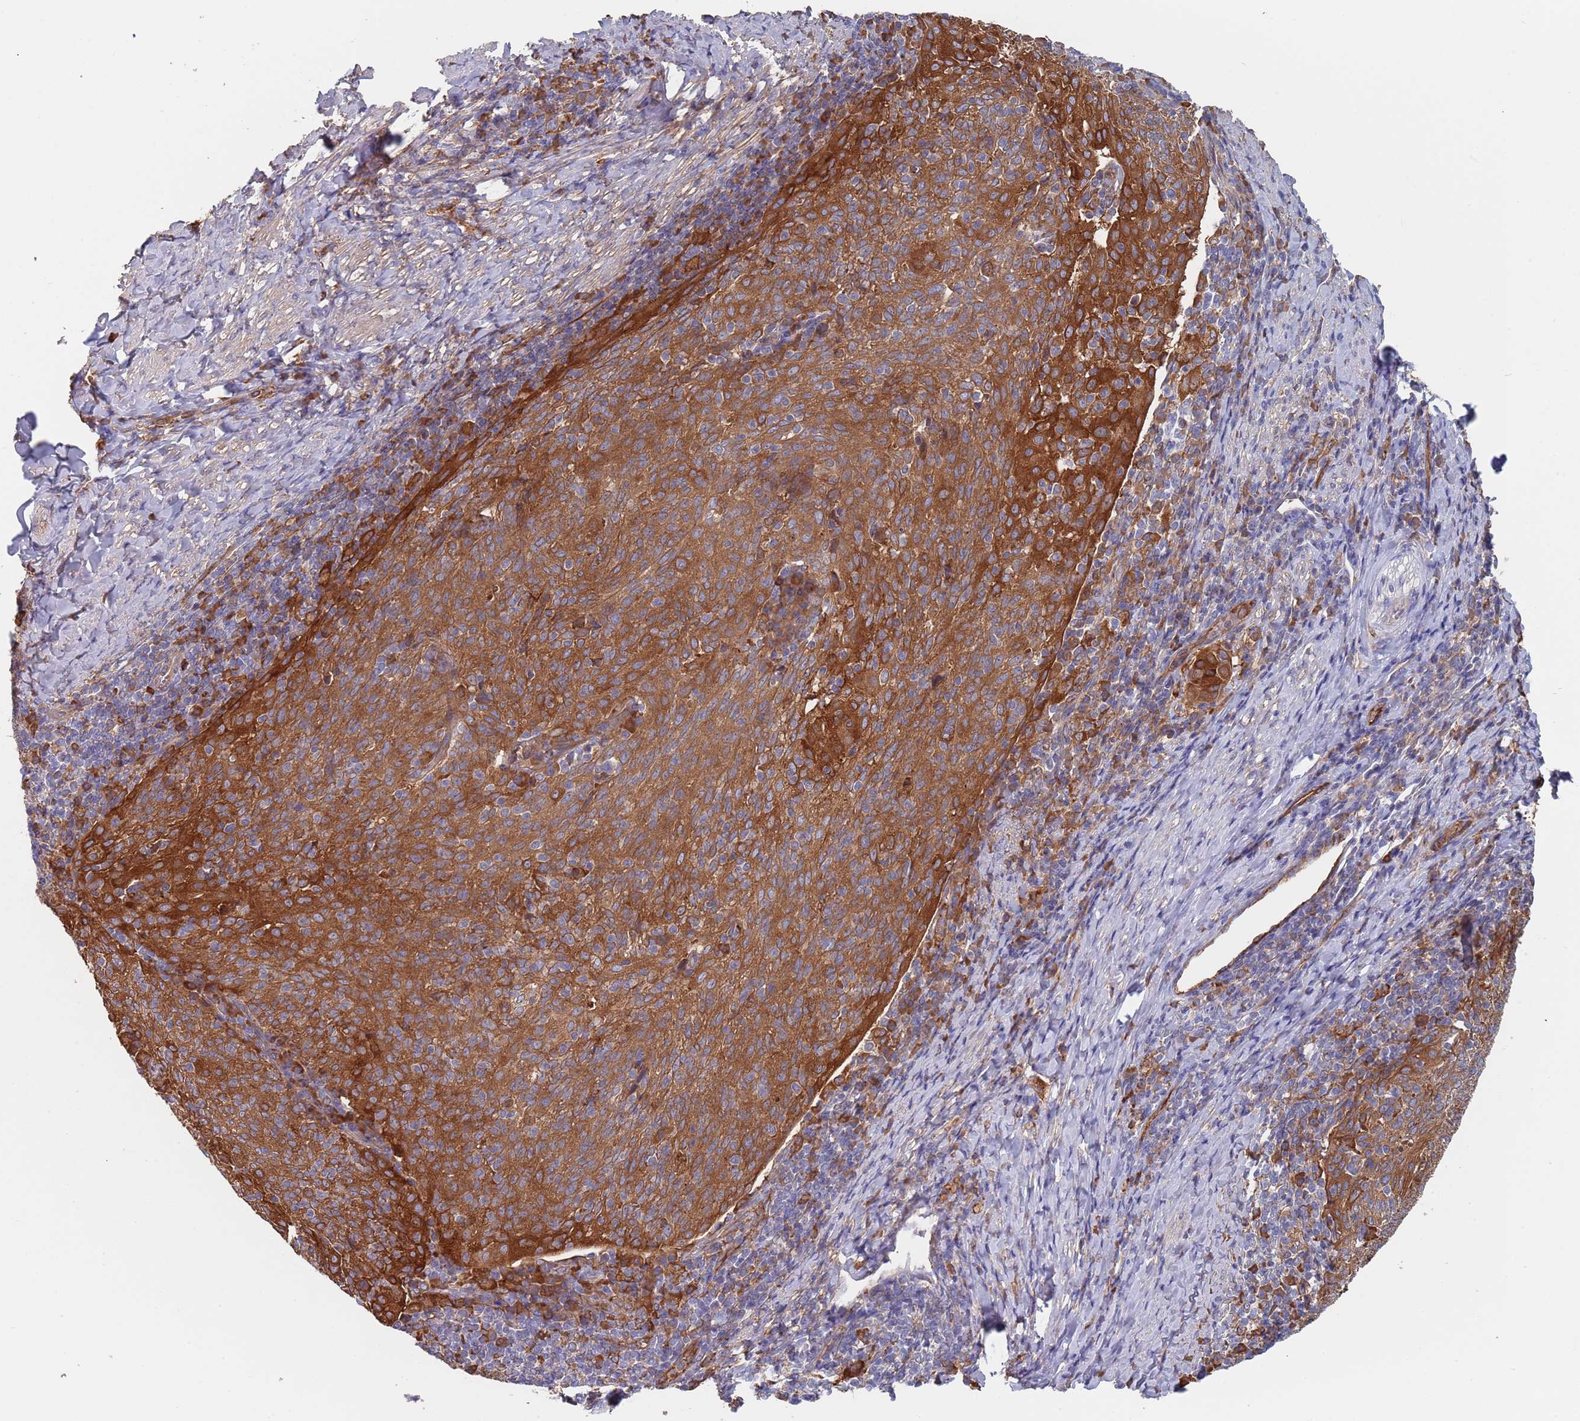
{"staining": {"intensity": "strong", "quantity": ">75%", "location": "cytoplasmic/membranous"}, "tissue": "cervical cancer", "cell_type": "Tumor cells", "image_type": "cancer", "snomed": [{"axis": "morphology", "description": "Squamous cell carcinoma, NOS"}, {"axis": "topography", "description": "Cervix"}], "caption": "Human squamous cell carcinoma (cervical) stained with a brown dye exhibits strong cytoplasmic/membranous positive expression in about >75% of tumor cells.", "gene": "DCUN1D3", "patient": {"sex": "female", "age": 52}}